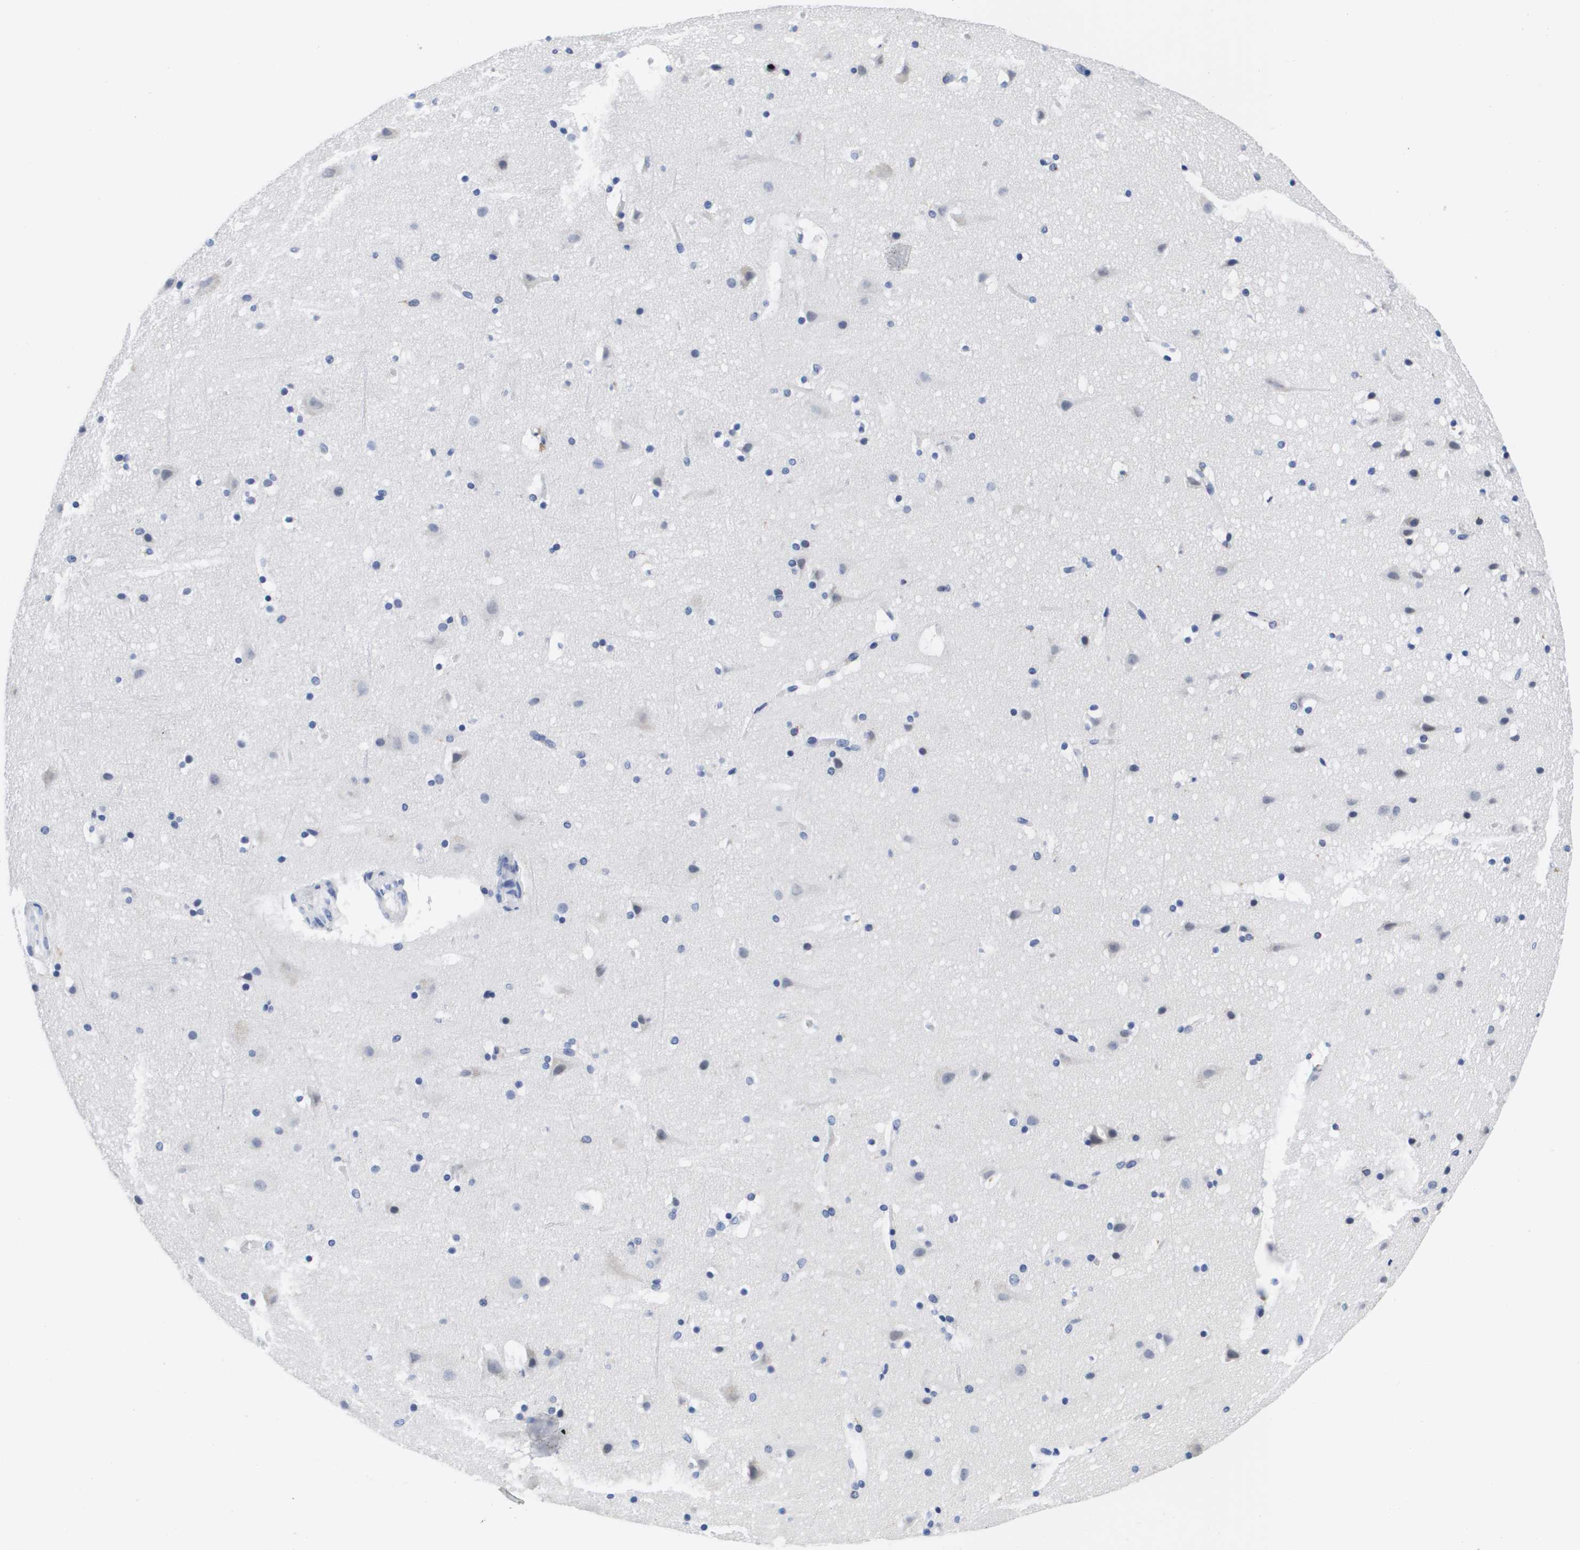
{"staining": {"intensity": "negative", "quantity": "none", "location": "none"}, "tissue": "cerebral cortex", "cell_type": "Endothelial cells", "image_type": "normal", "snomed": [{"axis": "morphology", "description": "Normal tissue, NOS"}, {"axis": "topography", "description": "Cerebral cortex"}], "caption": "A high-resolution image shows IHC staining of unremarkable cerebral cortex, which demonstrates no significant staining in endothelial cells.", "gene": "HMOX1", "patient": {"sex": "male", "age": 45}}